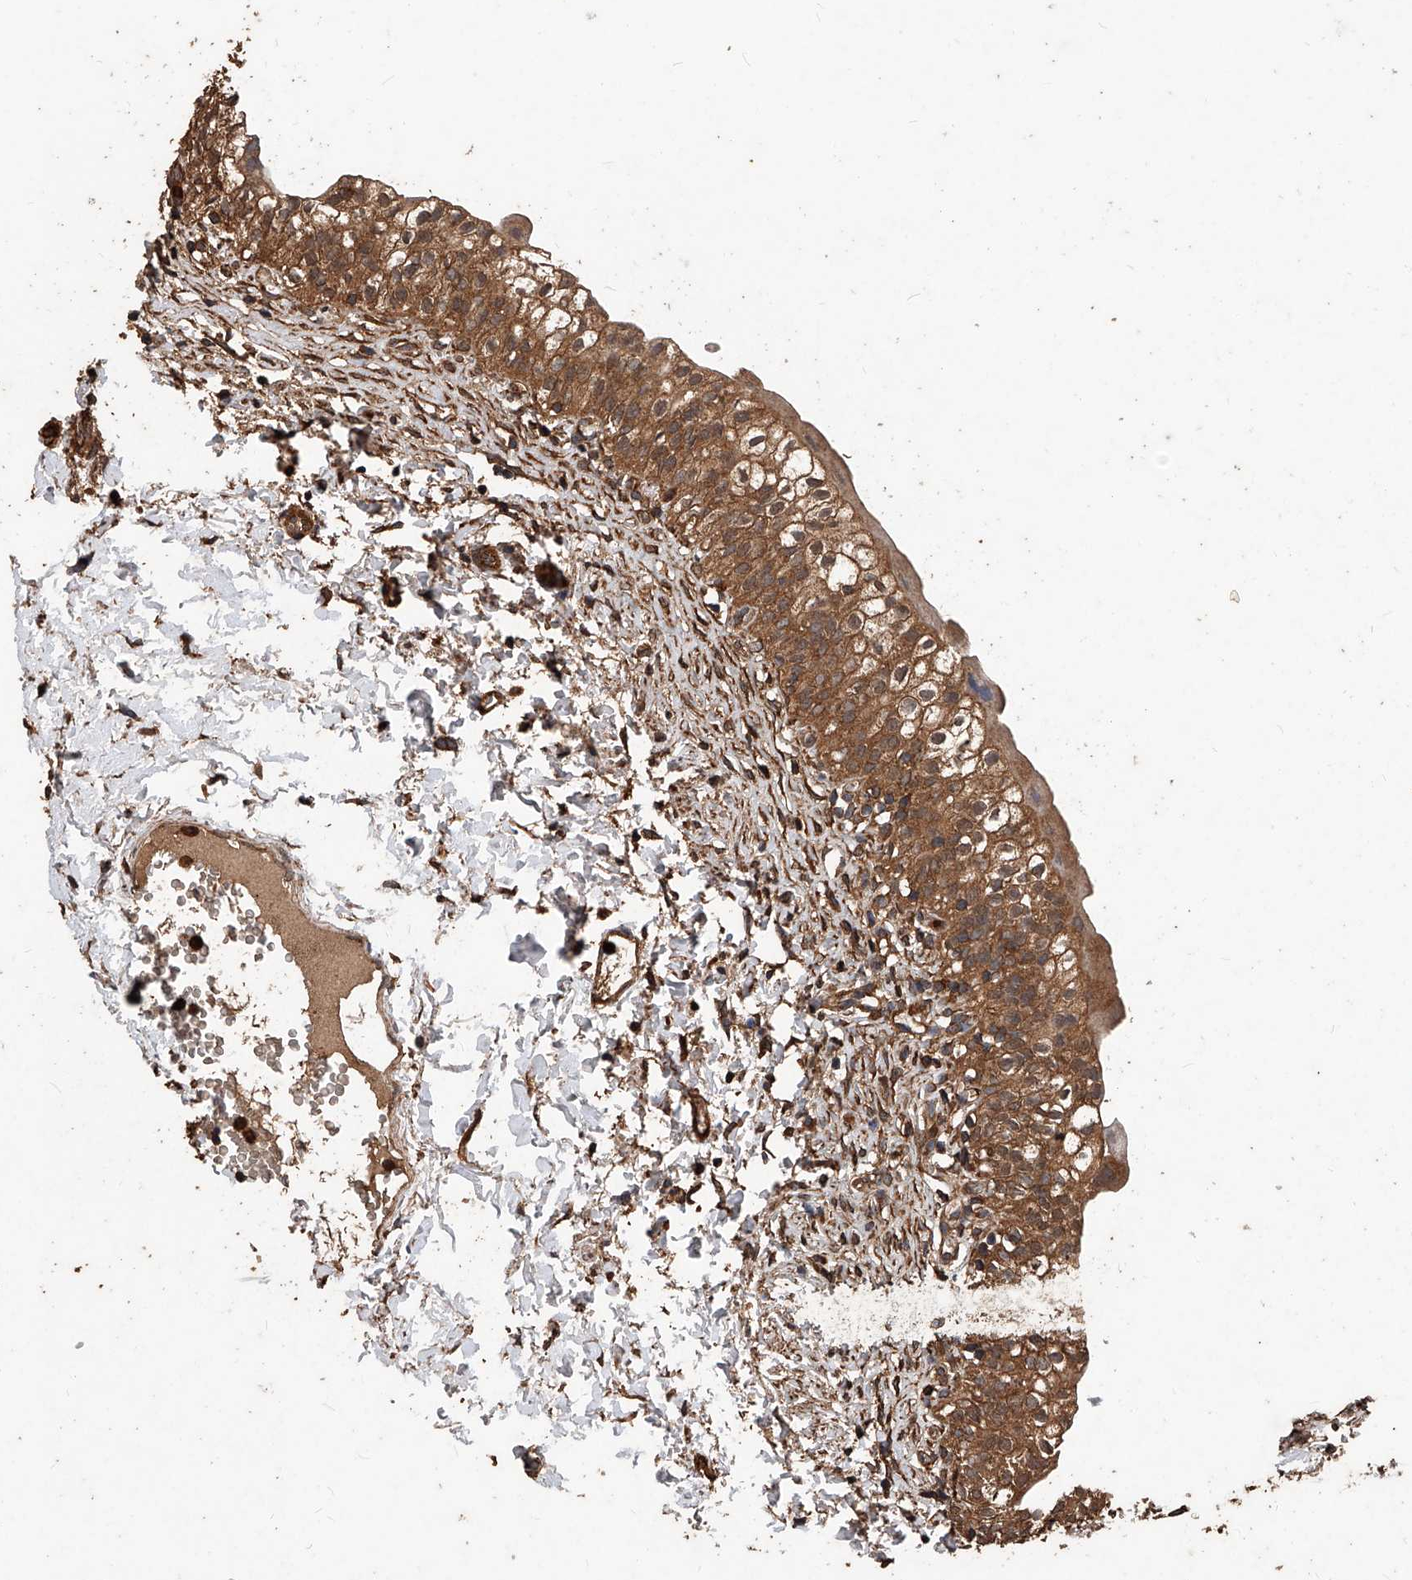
{"staining": {"intensity": "strong", "quantity": ">75%", "location": "cytoplasmic/membranous"}, "tissue": "urinary bladder", "cell_type": "Urothelial cells", "image_type": "normal", "snomed": [{"axis": "morphology", "description": "Normal tissue, NOS"}, {"axis": "topography", "description": "Urinary bladder"}], "caption": "Protein staining of unremarkable urinary bladder exhibits strong cytoplasmic/membranous expression in approximately >75% of urothelial cells.", "gene": "UCP2", "patient": {"sex": "male", "age": 55}}